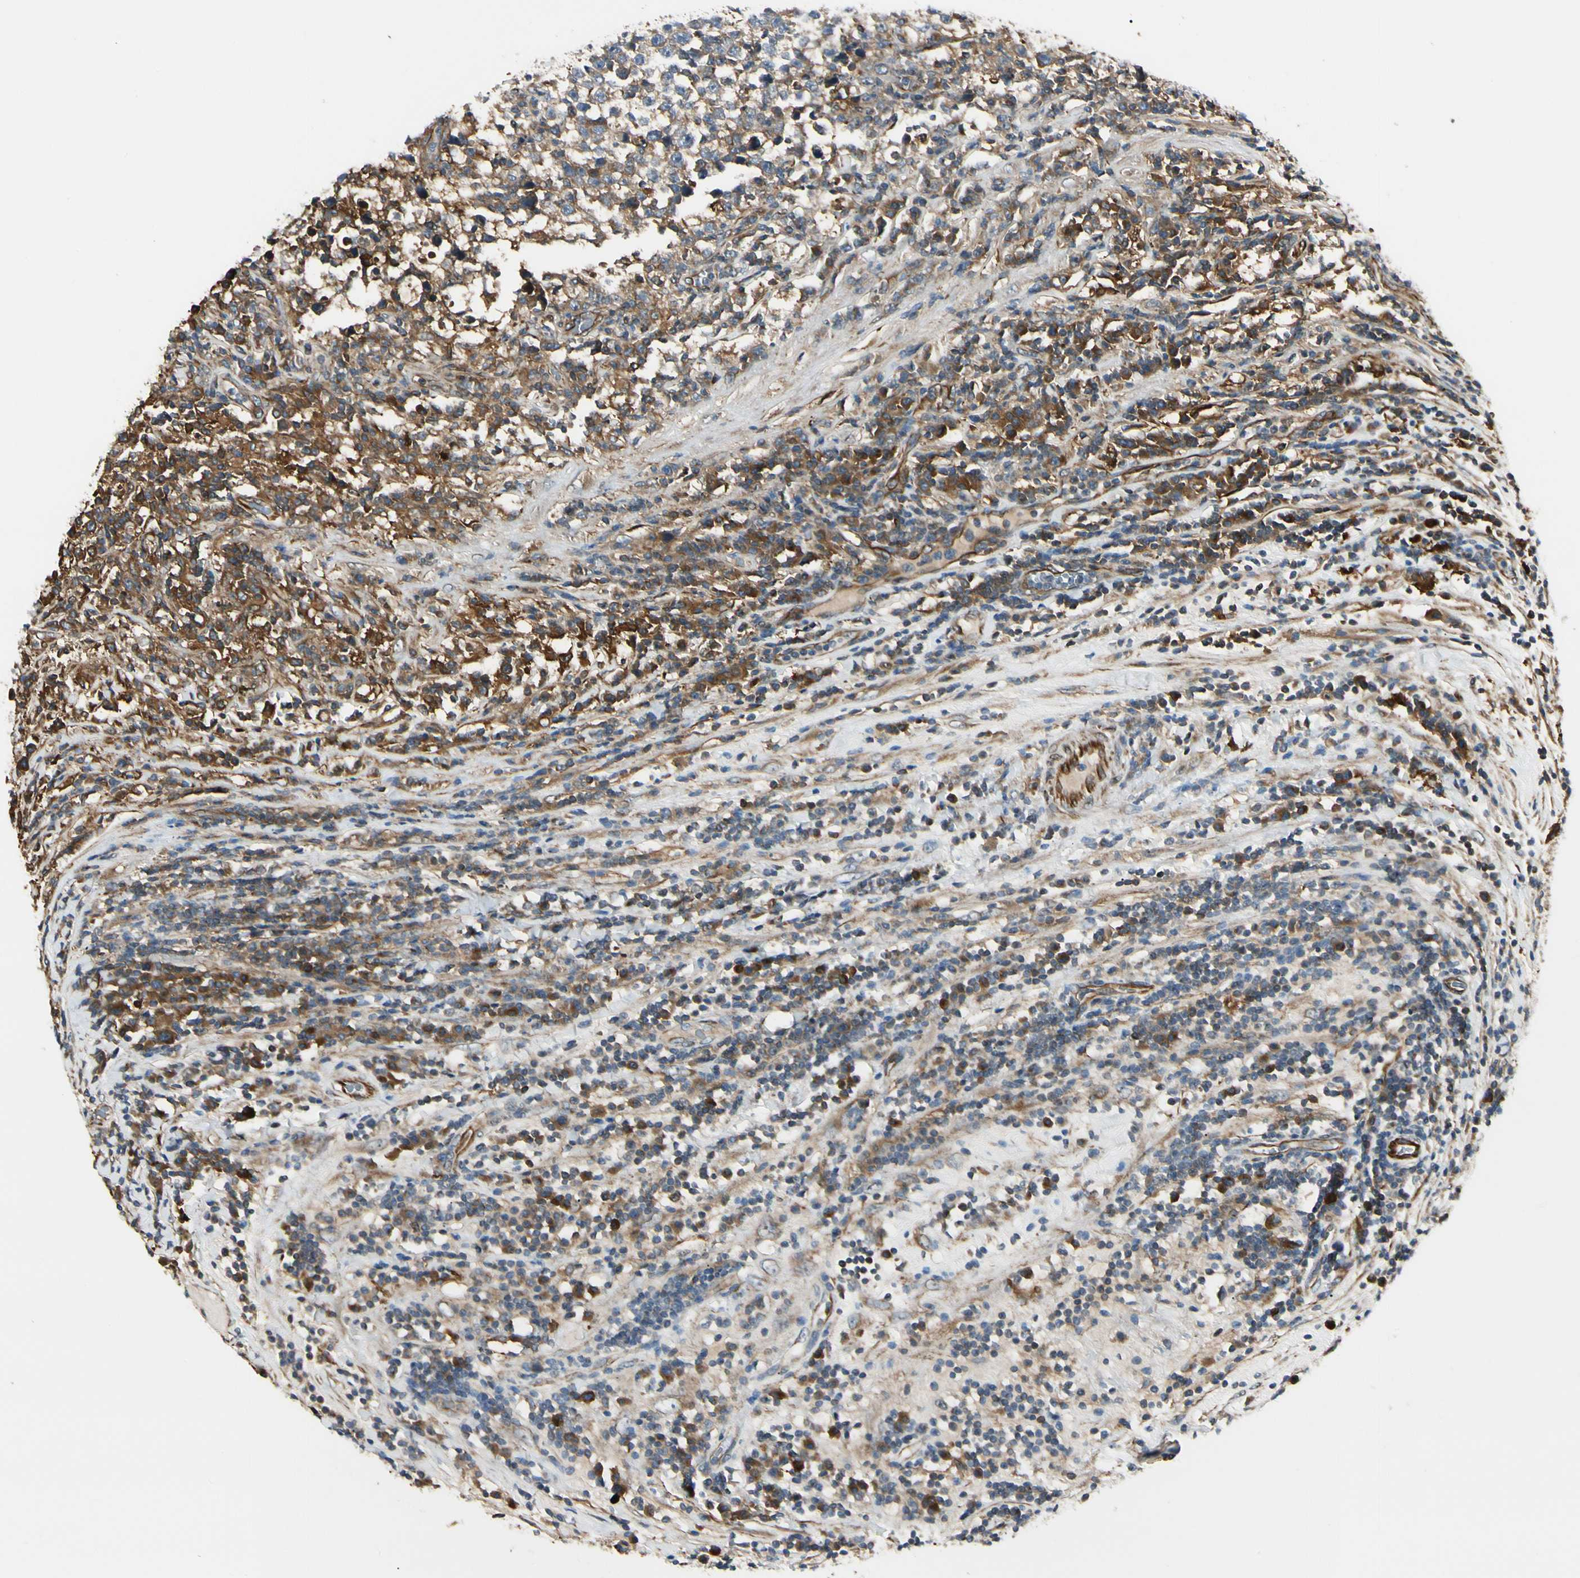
{"staining": {"intensity": "moderate", "quantity": "<25%", "location": "cytoplasmic/membranous"}, "tissue": "testis cancer", "cell_type": "Tumor cells", "image_type": "cancer", "snomed": [{"axis": "morphology", "description": "Seminoma, NOS"}, {"axis": "topography", "description": "Testis"}], "caption": "Moderate cytoplasmic/membranous positivity is identified in approximately <25% of tumor cells in seminoma (testis).", "gene": "FTH1", "patient": {"sex": "male", "age": 43}}